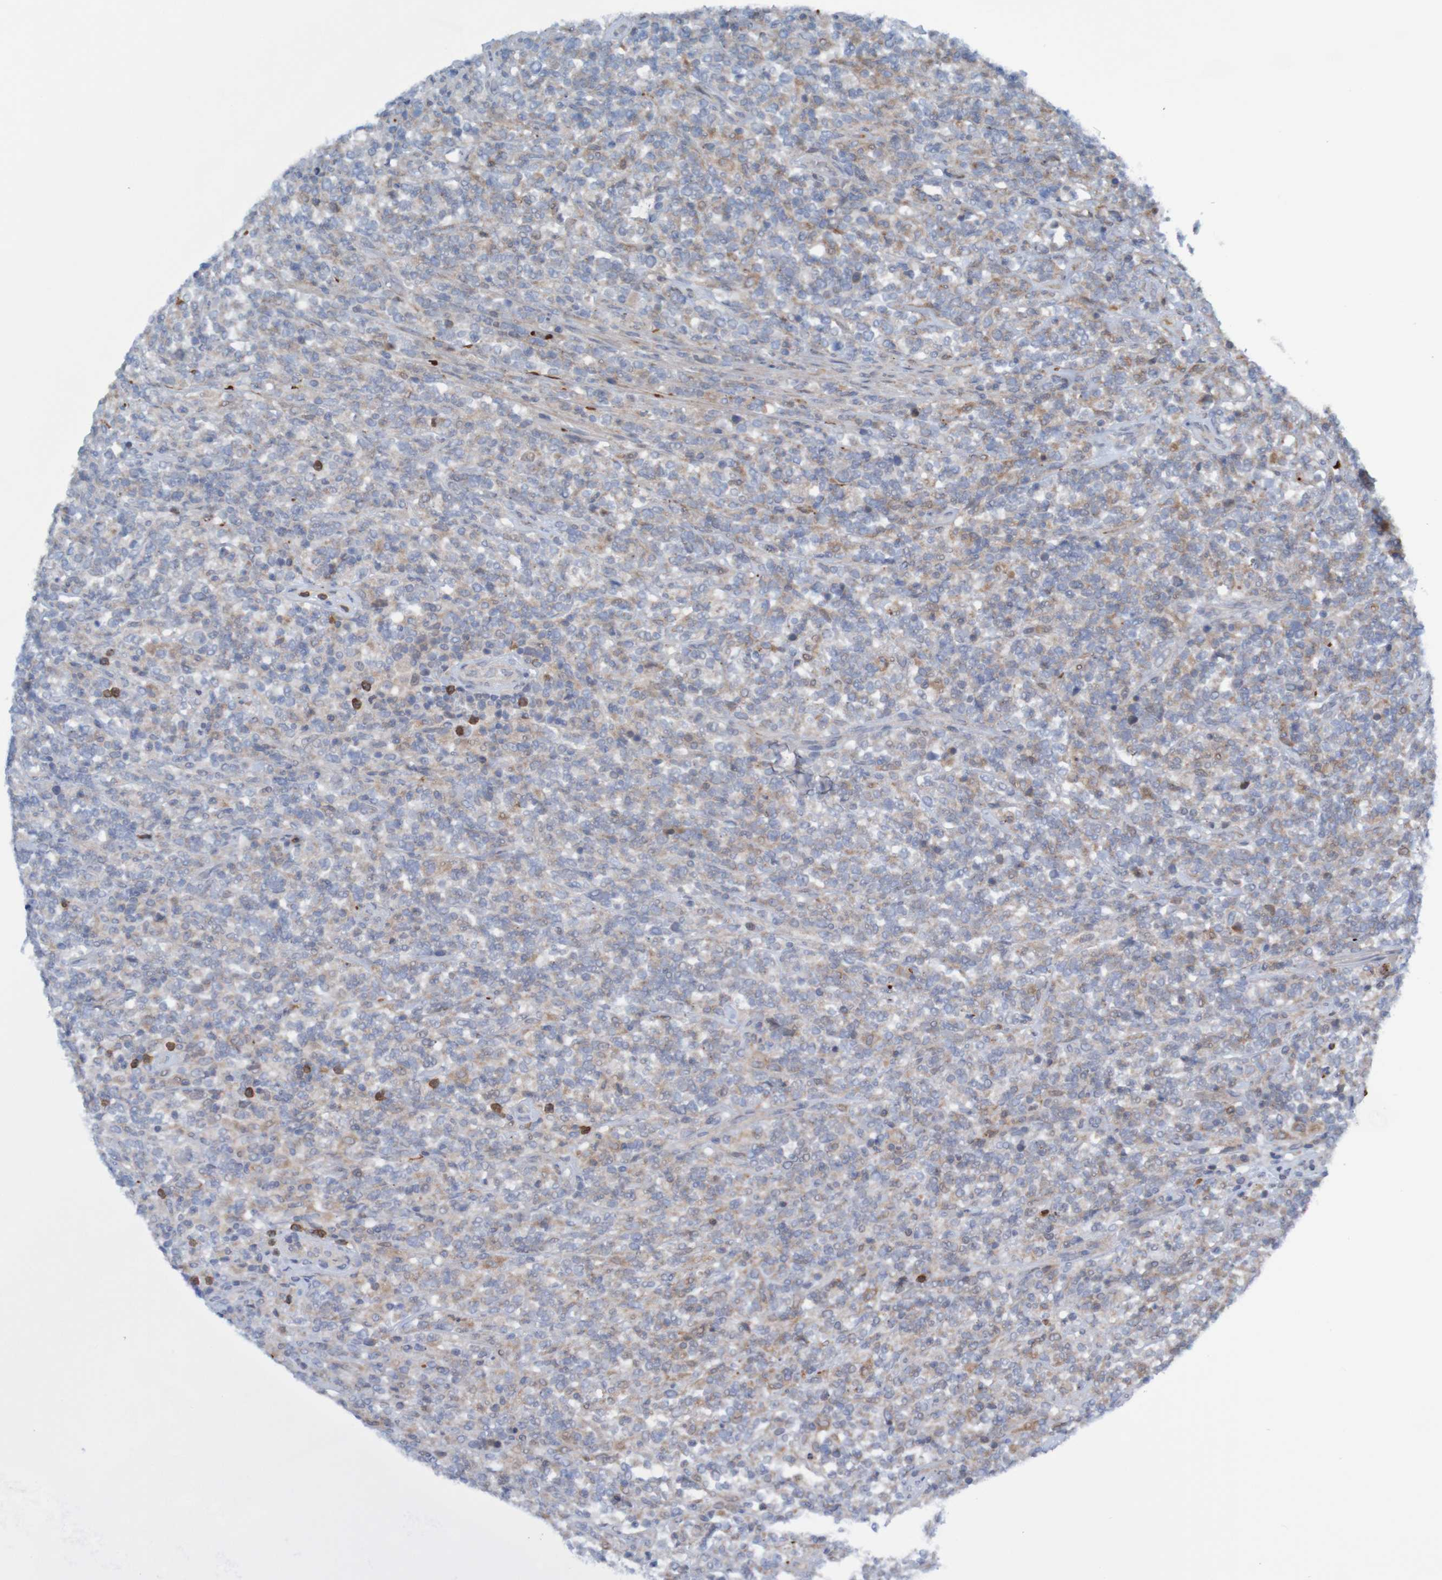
{"staining": {"intensity": "weak", "quantity": "<25%", "location": "cytoplasmic/membranous"}, "tissue": "lymphoma", "cell_type": "Tumor cells", "image_type": "cancer", "snomed": [{"axis": "morphology", "description": "Malignant lymphoma, non-Hodgkin's type, High grade"}, {"axis": "topography", "description": "Soft tissue"}], "caption": "The IHC histopathology image has no significant expression in tumor cells of lymphoma tissue.", "gene": "ANGPT4", "patient": {"sex": "male", "age": 18}}